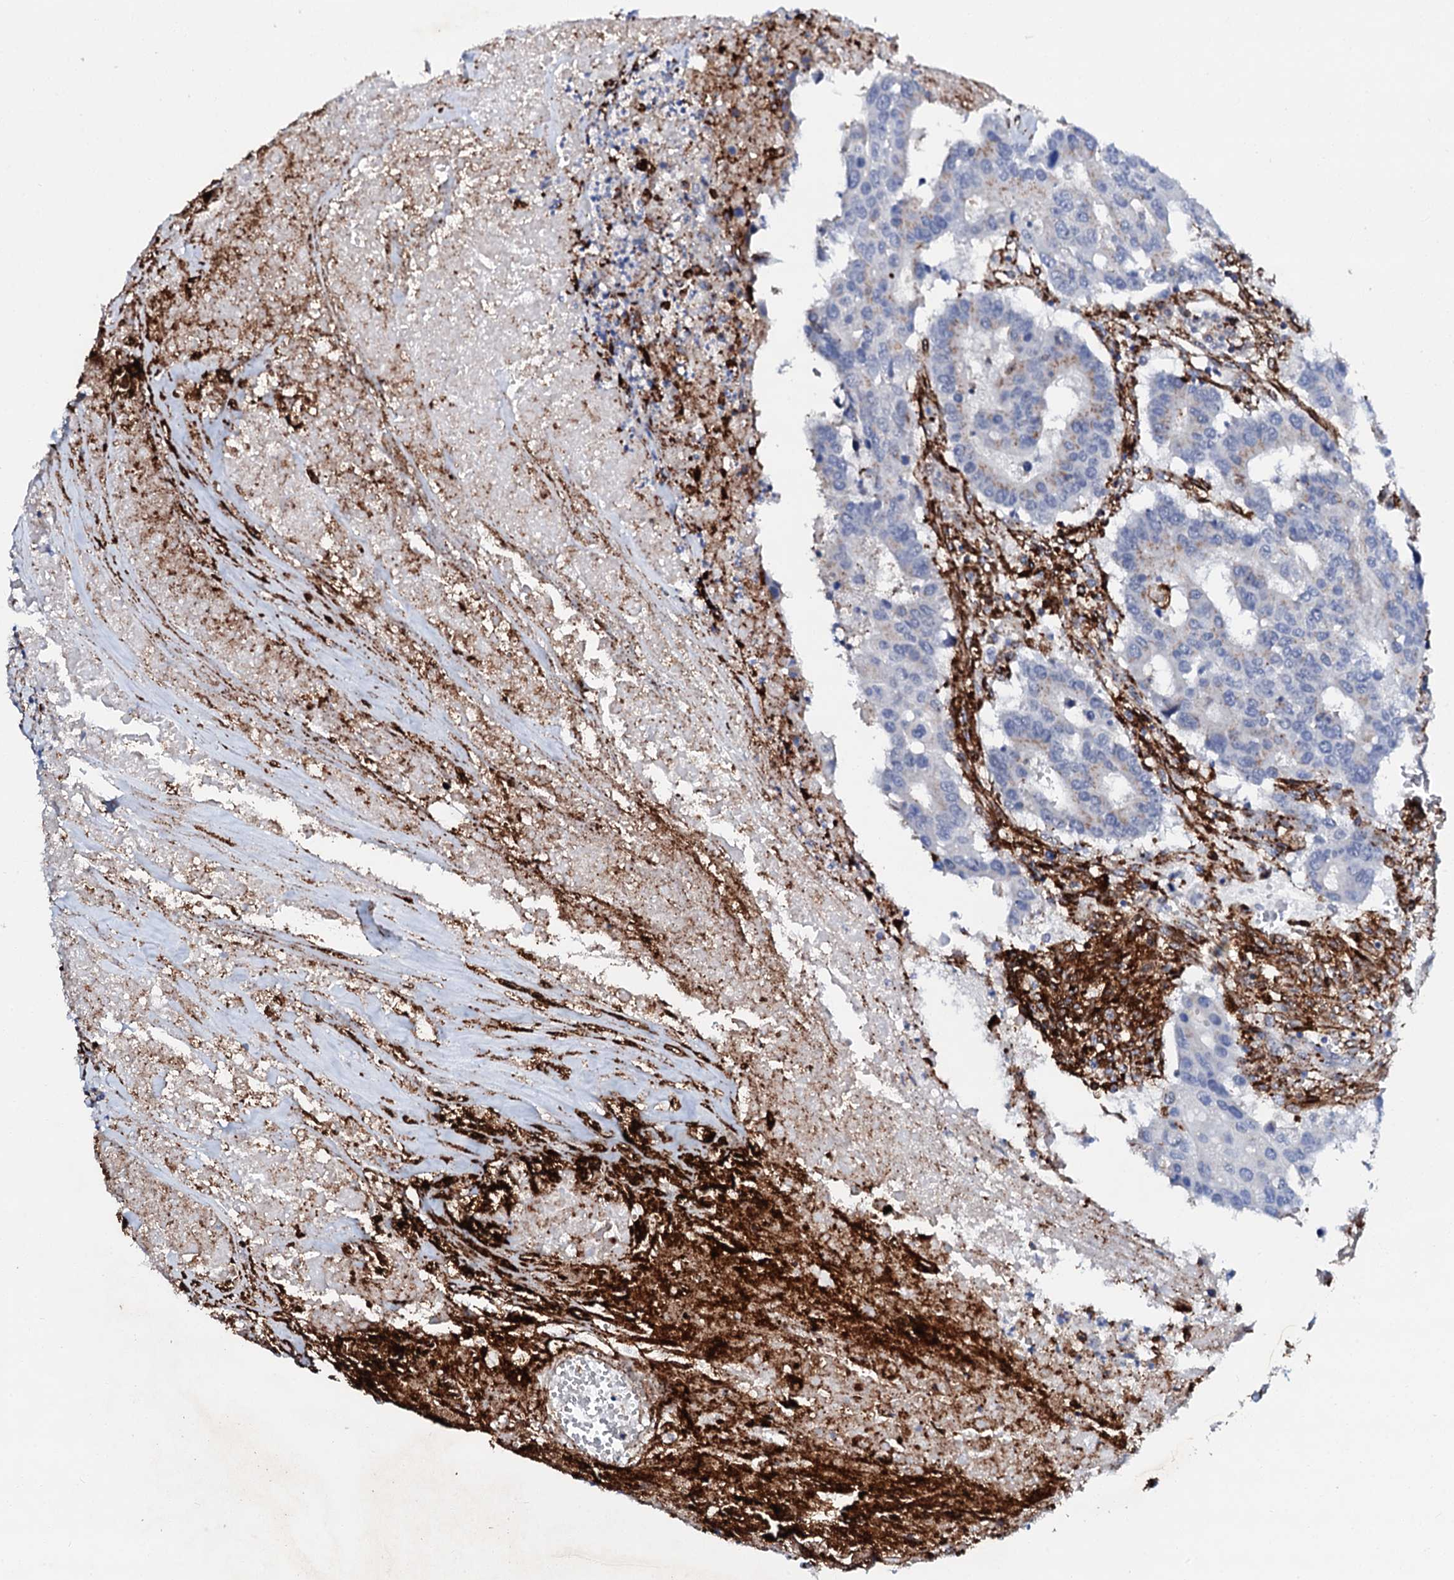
{"staining": {"intensity": "weak", "quantity": "<25%", "location": "cytoplasmic/membranous"}, "tissue": "colorectal cancer", "cell_type": "Tumor cells", "image_type": "cancer", "snomed": [{"axis": "morphology", "description": "Adenocarcinoma, NOS"}, {"axis": "topography", "description": "Colon"}], "caption": "Immunohistochemistry photomicrograph of neoplastic tissue: human colorectal cancer (adenocarcinoma) stained with DAB (3,3'-diaminobenzidine) demonstrates no significant protein staining in tumor cells. Brightfield microscopy of IHC stained with DAB (3,3'-diaminobenzidine) (brown) and hematoxylin (blue), captured at high magnification.", "gene": "MED13L", "patient": {"sex": "male", "age": 77}}